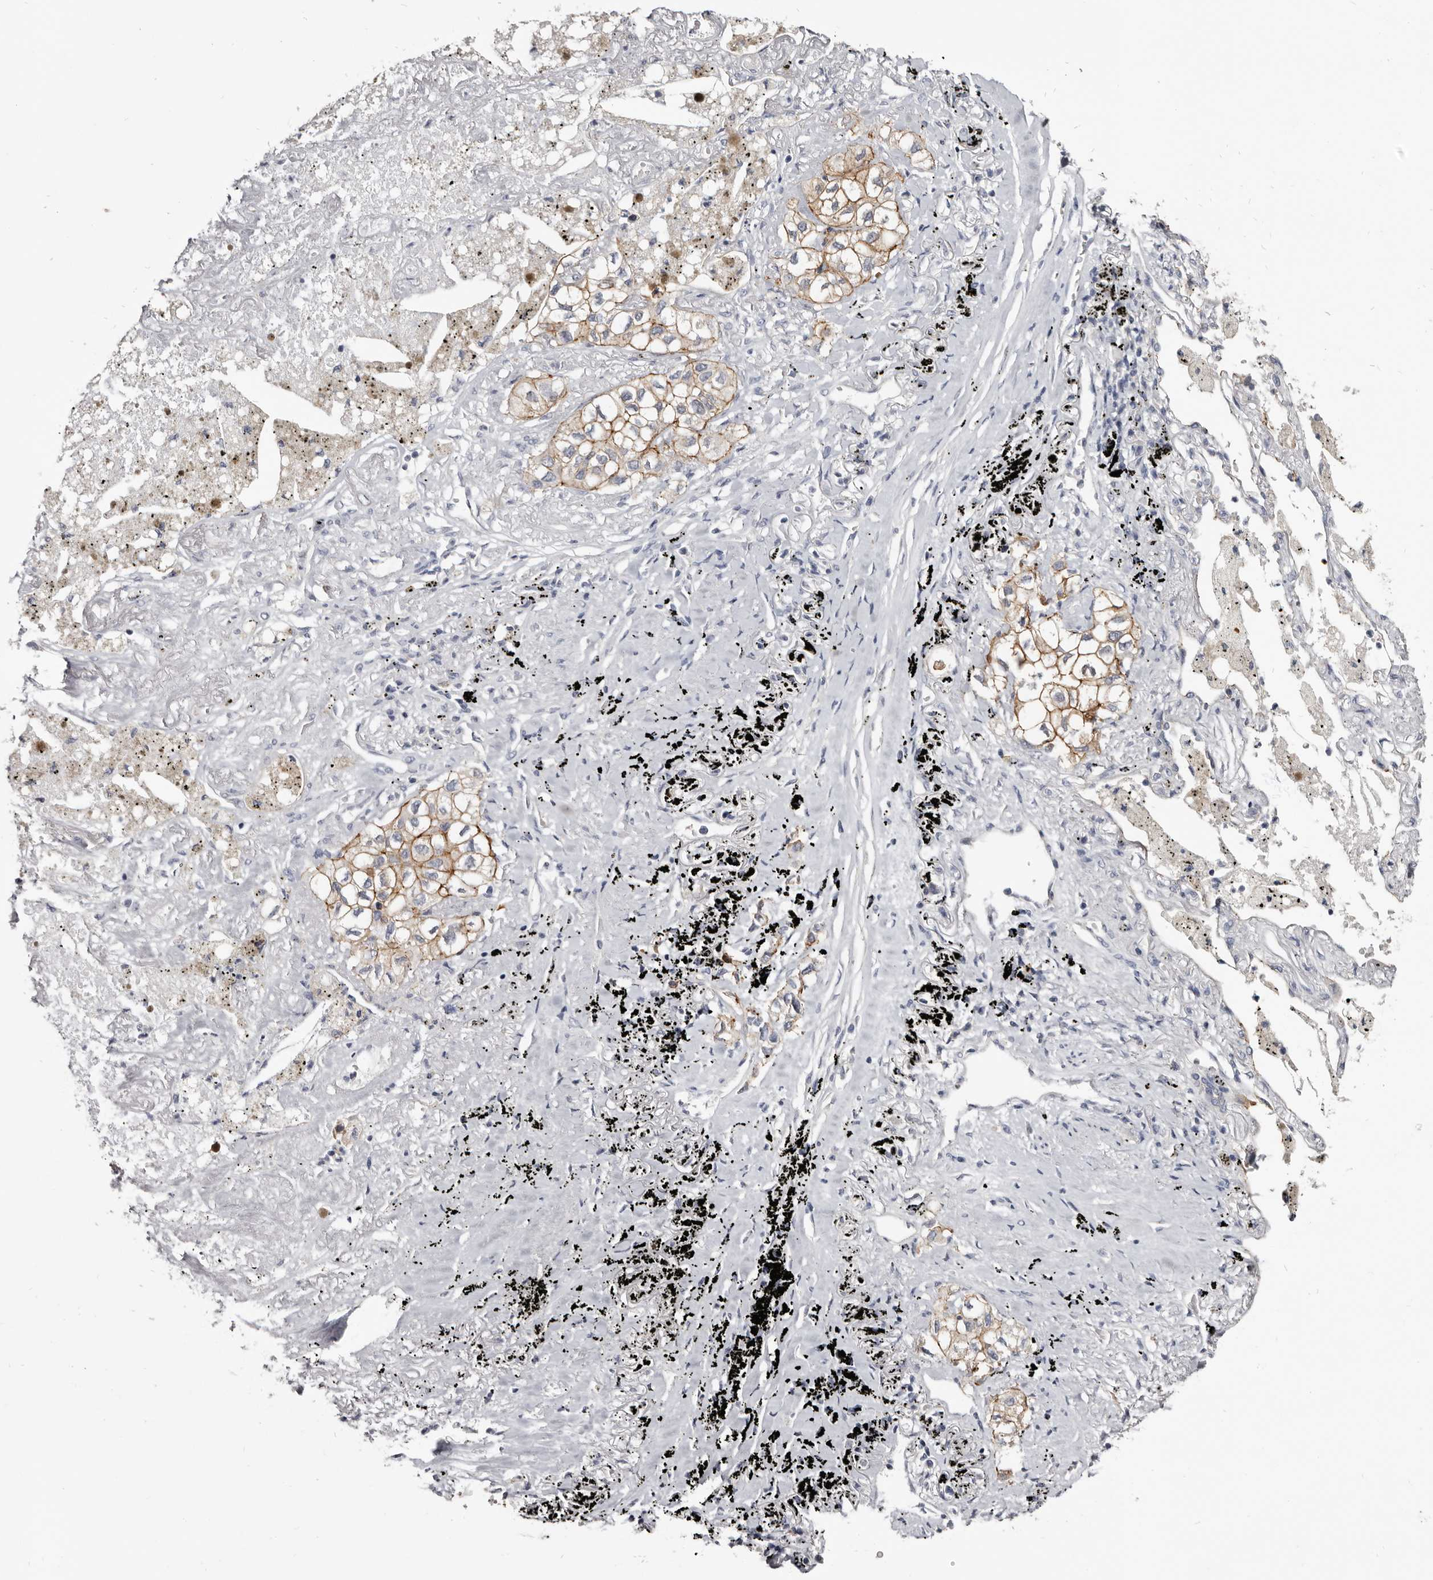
{"staining": {"intensity": "moderate", "quantity": ">75%", "location": "cytoplasmic/membranous"}, "tissue": "lung cancer", "cell_type": "Tumor cells", "image_type": "cancer", "snomed": [{"axis": "morphology", "description": "Adenocarcinoma, NOS"}, {"axis": "topography", "description": "Lung"}], "caption": "Moderate cytoplasmic/membranous protein expression is present in about >75% of tumor cells in lung adenocarcinoma. The protein is stained brown, and the nuclei are stained in blue (DAB (3,3'-diaminobenzidine) IHC with brightfield microscopy, high magnification).", "gene": "CGN", "patient": {"sex": "male", "age": 63}}